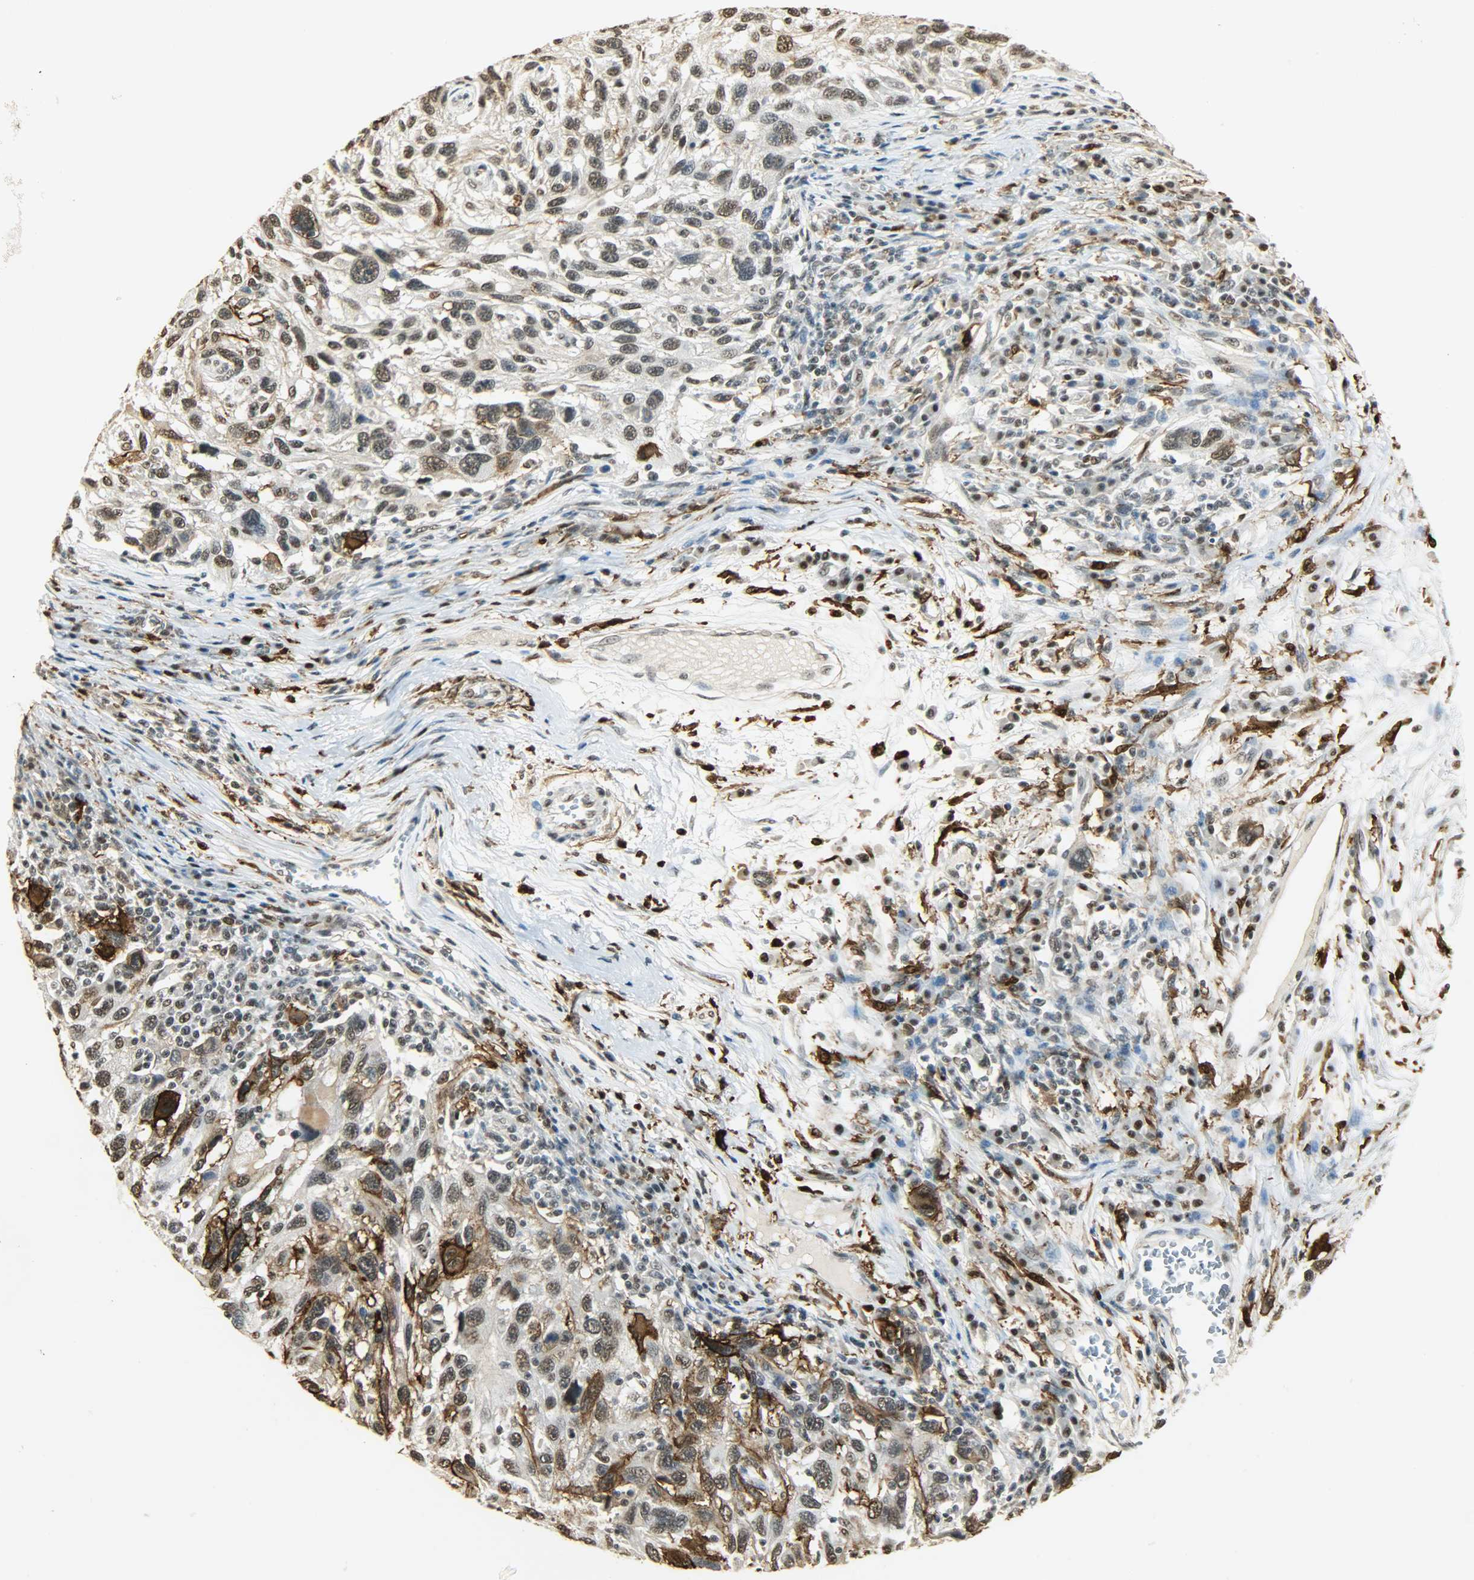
{"staining": {"intensity": "strong", "quantity": "<25%", "location": "cytoplasmic/membranous"}, "tissue": "melanoma", "cell_type": "Tumor cells", "image_type": "cancer", "snomed": [{"axis": "morphology", "description": "Malignant melanoma, NOS"}, {"axis": "topography", "description": "Skin"}], "caption": "Human malignant melanoma stained for a protein (brown) displays strong cytoplasmic/membranous positive positivity in about <25% of tumor cells.", "gene": "NGFR", "patient": {"sex": "male", "age": 53}}